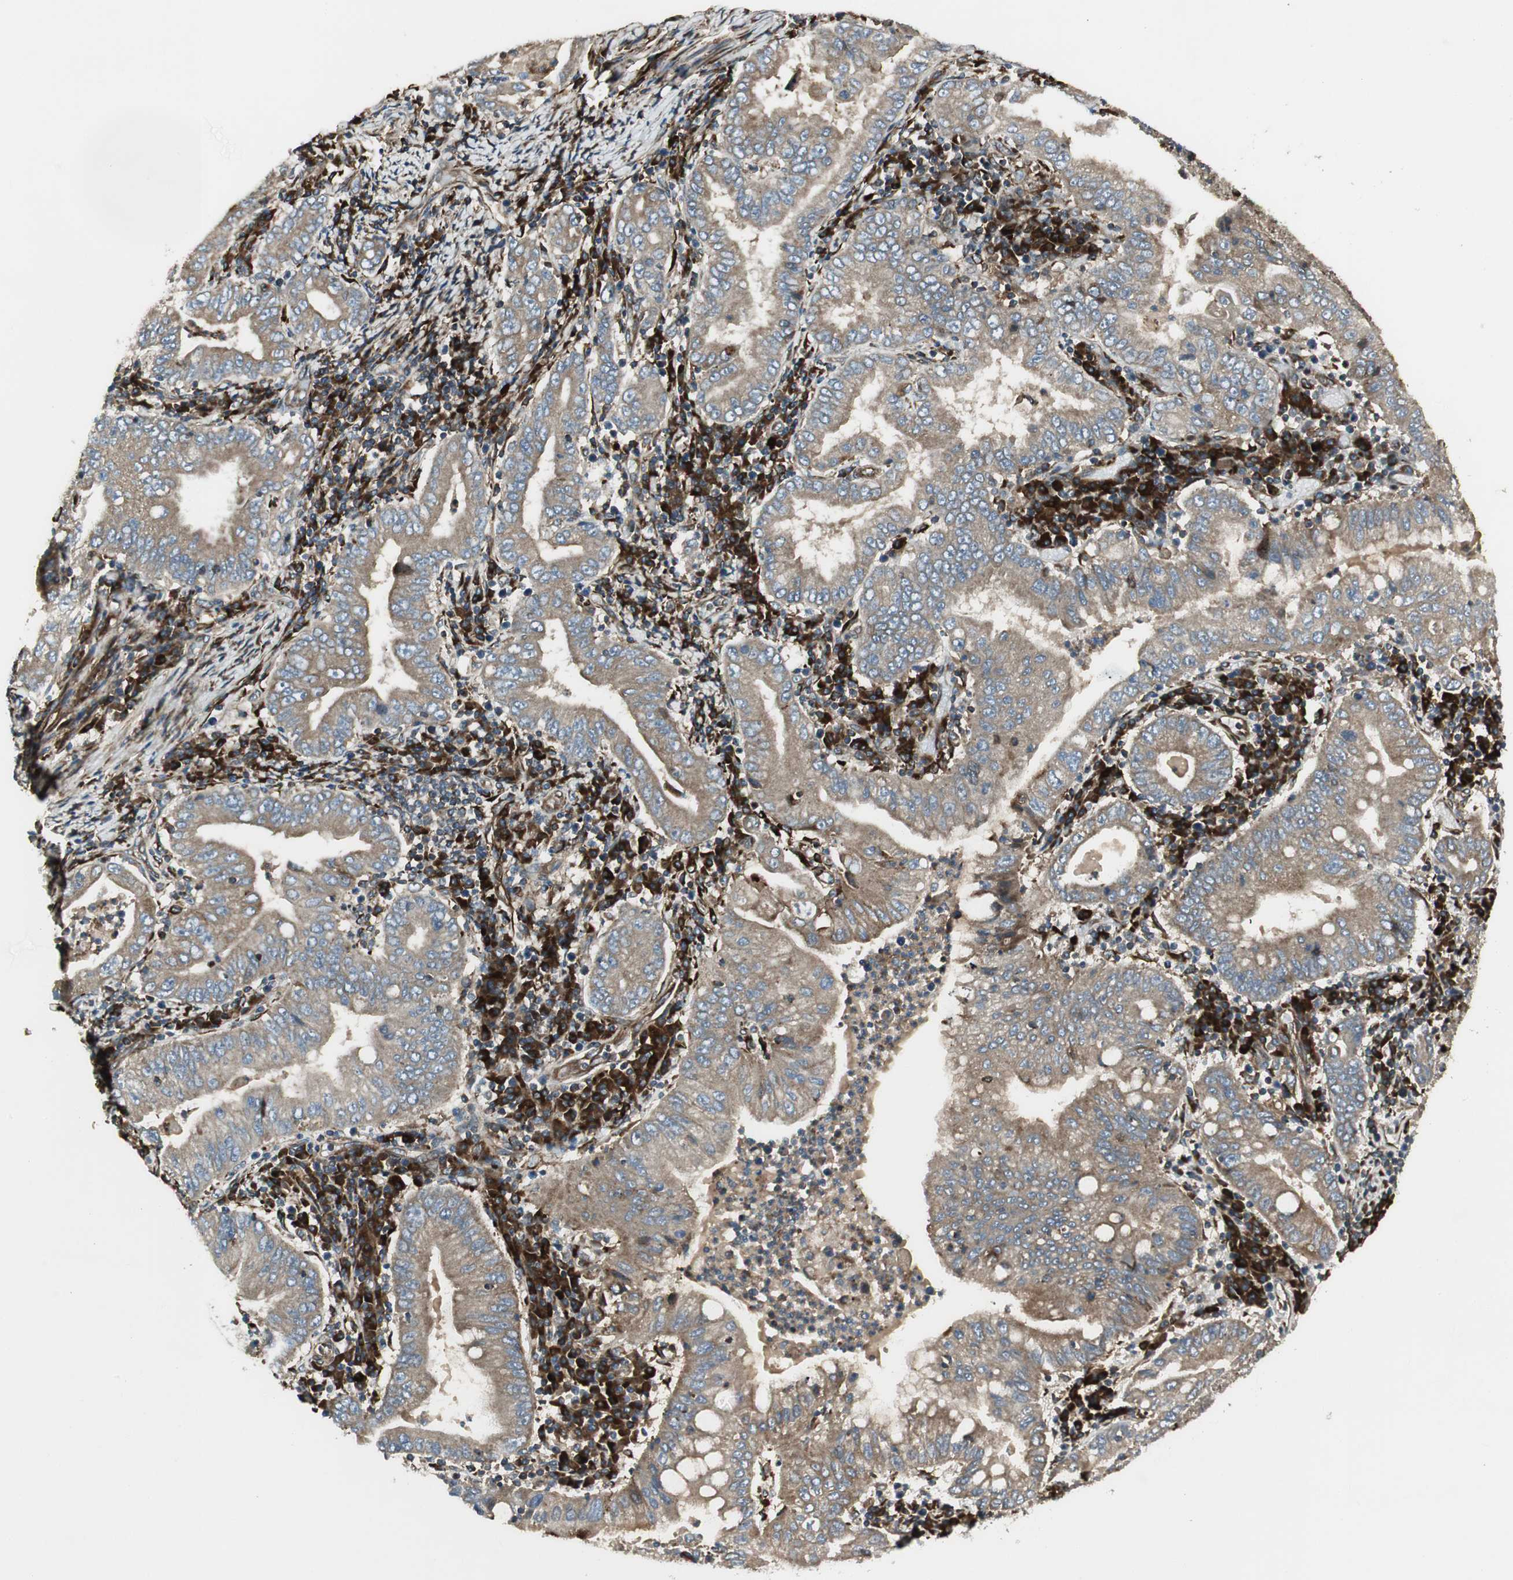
{"staining": {"intensity": "weak", "quantity": ">75%", "location": "cytoplasmic/membranous"}, "tissue": "stomach cancer", "cell_type": "Tumor cells", "image_type": "cancer", "snomed": [{"axis": "morphology", "description": "Normal tissue, NOS"}, {"axis": "morphology", "description": "Adenocarcinoma, NOS"}, {"axis": "topography", "description": "Esophagus"}, {"axis": "topography", "description": "Stomach, upper"}, {"axis": "topography", "description": "Peripheral nerve tissue"}], "caption": "Tumor cells display weak cytoplasmic/membranous staining in about >75% of cells in stomach adenocarcinoma.", "gene": "PRKG1", "patient": {"sex": "male", "age": 62}}